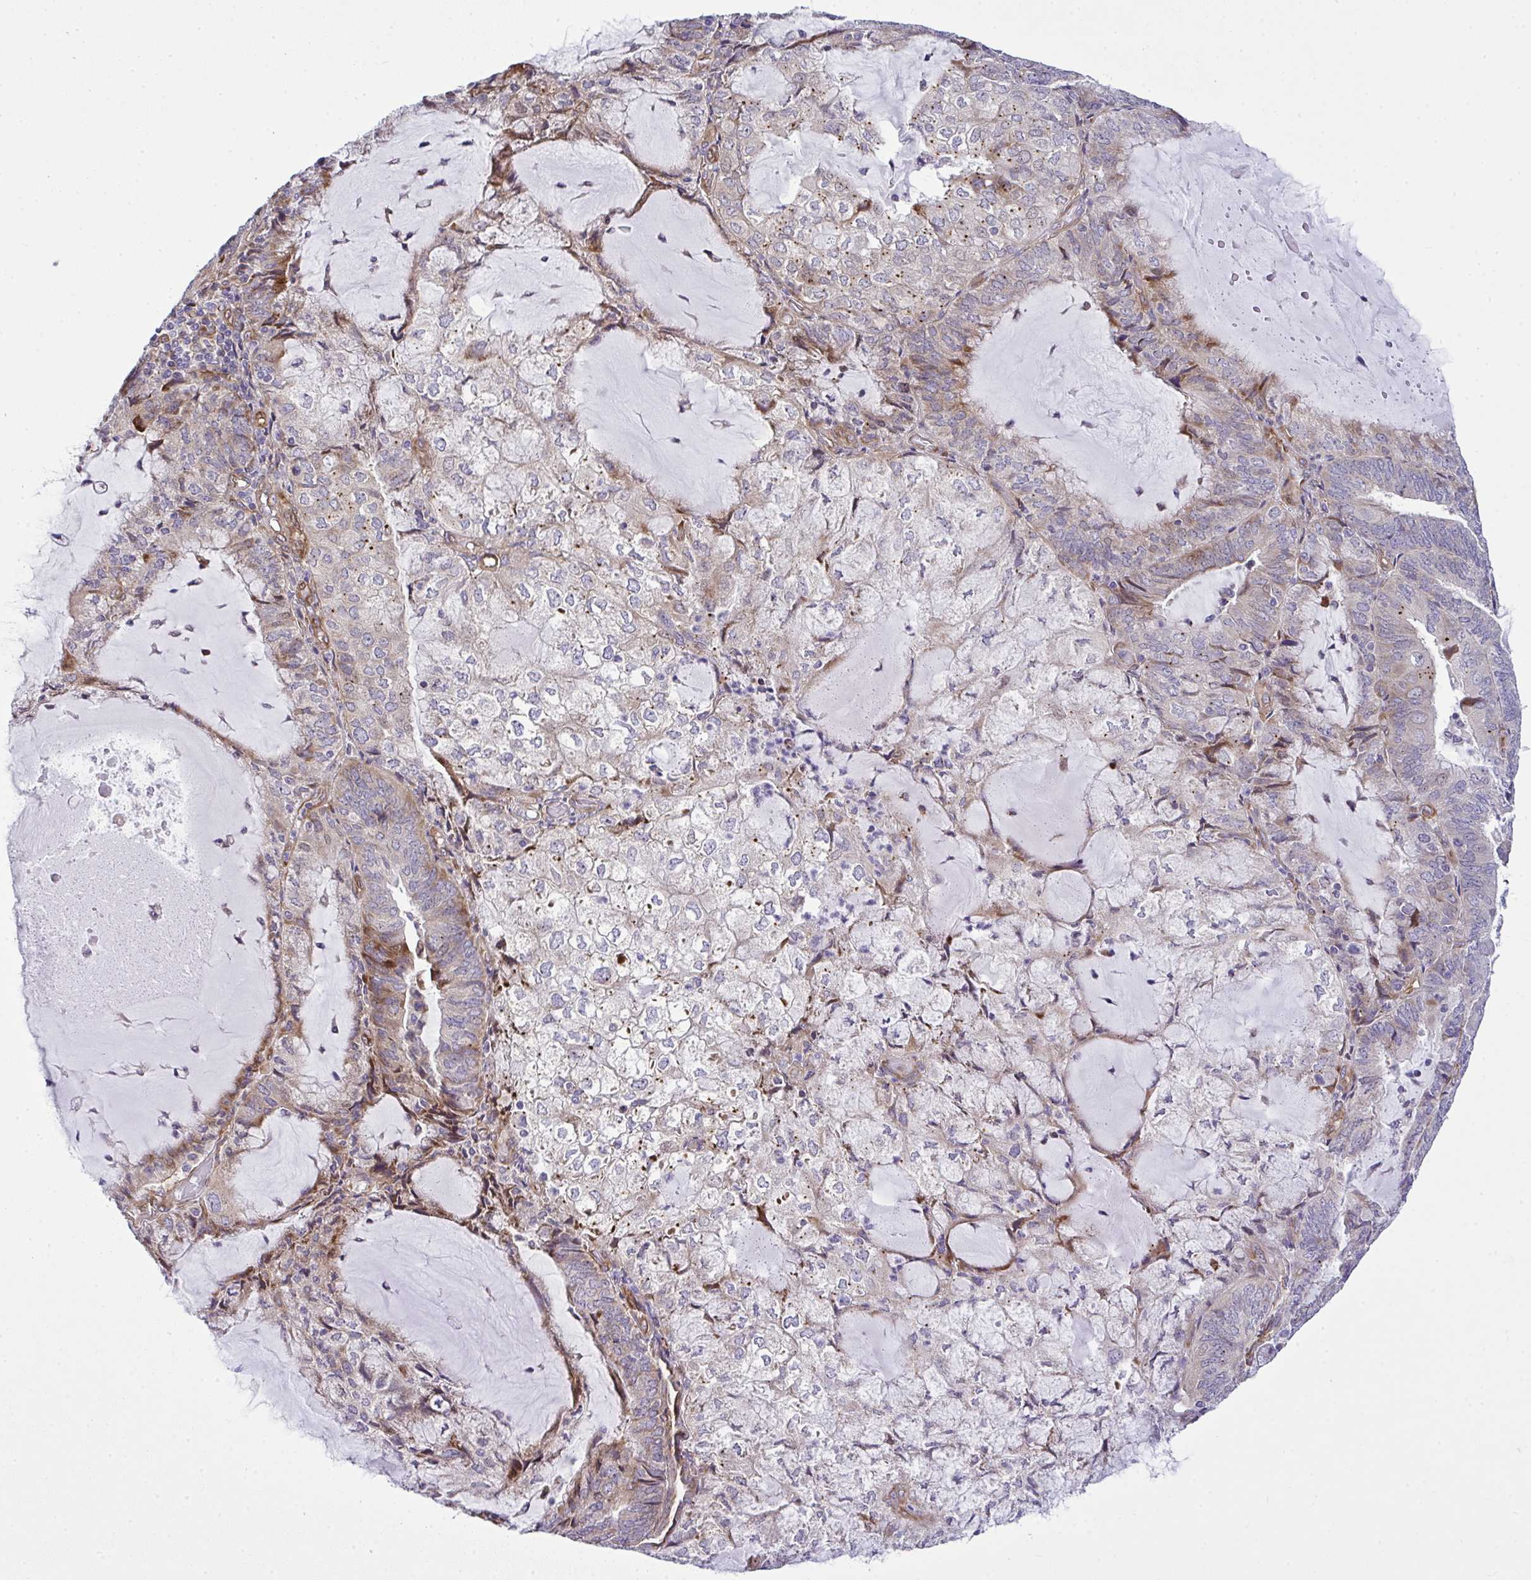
{"staining": {"intensity": "moderate", "quantity": "<25%", "location": "cytoplasmic/membranous"}, "tissue": "endometrial cancer", "cell_type": "Tumor cells", "image_type": "cancer", "snomed": [{"axis": "morphology", "description": "Adenocarcinoma, NOS"}, {"axis": "topography", "description": "Endometrium"}], "caption": "Moderate cytoplasmic/membranous expression is appreciated in about <25% of tumor cells in endometrial adenocarcinoma.", "gene": "RSKR", "patient": {"sex": "female", "age": 81}}